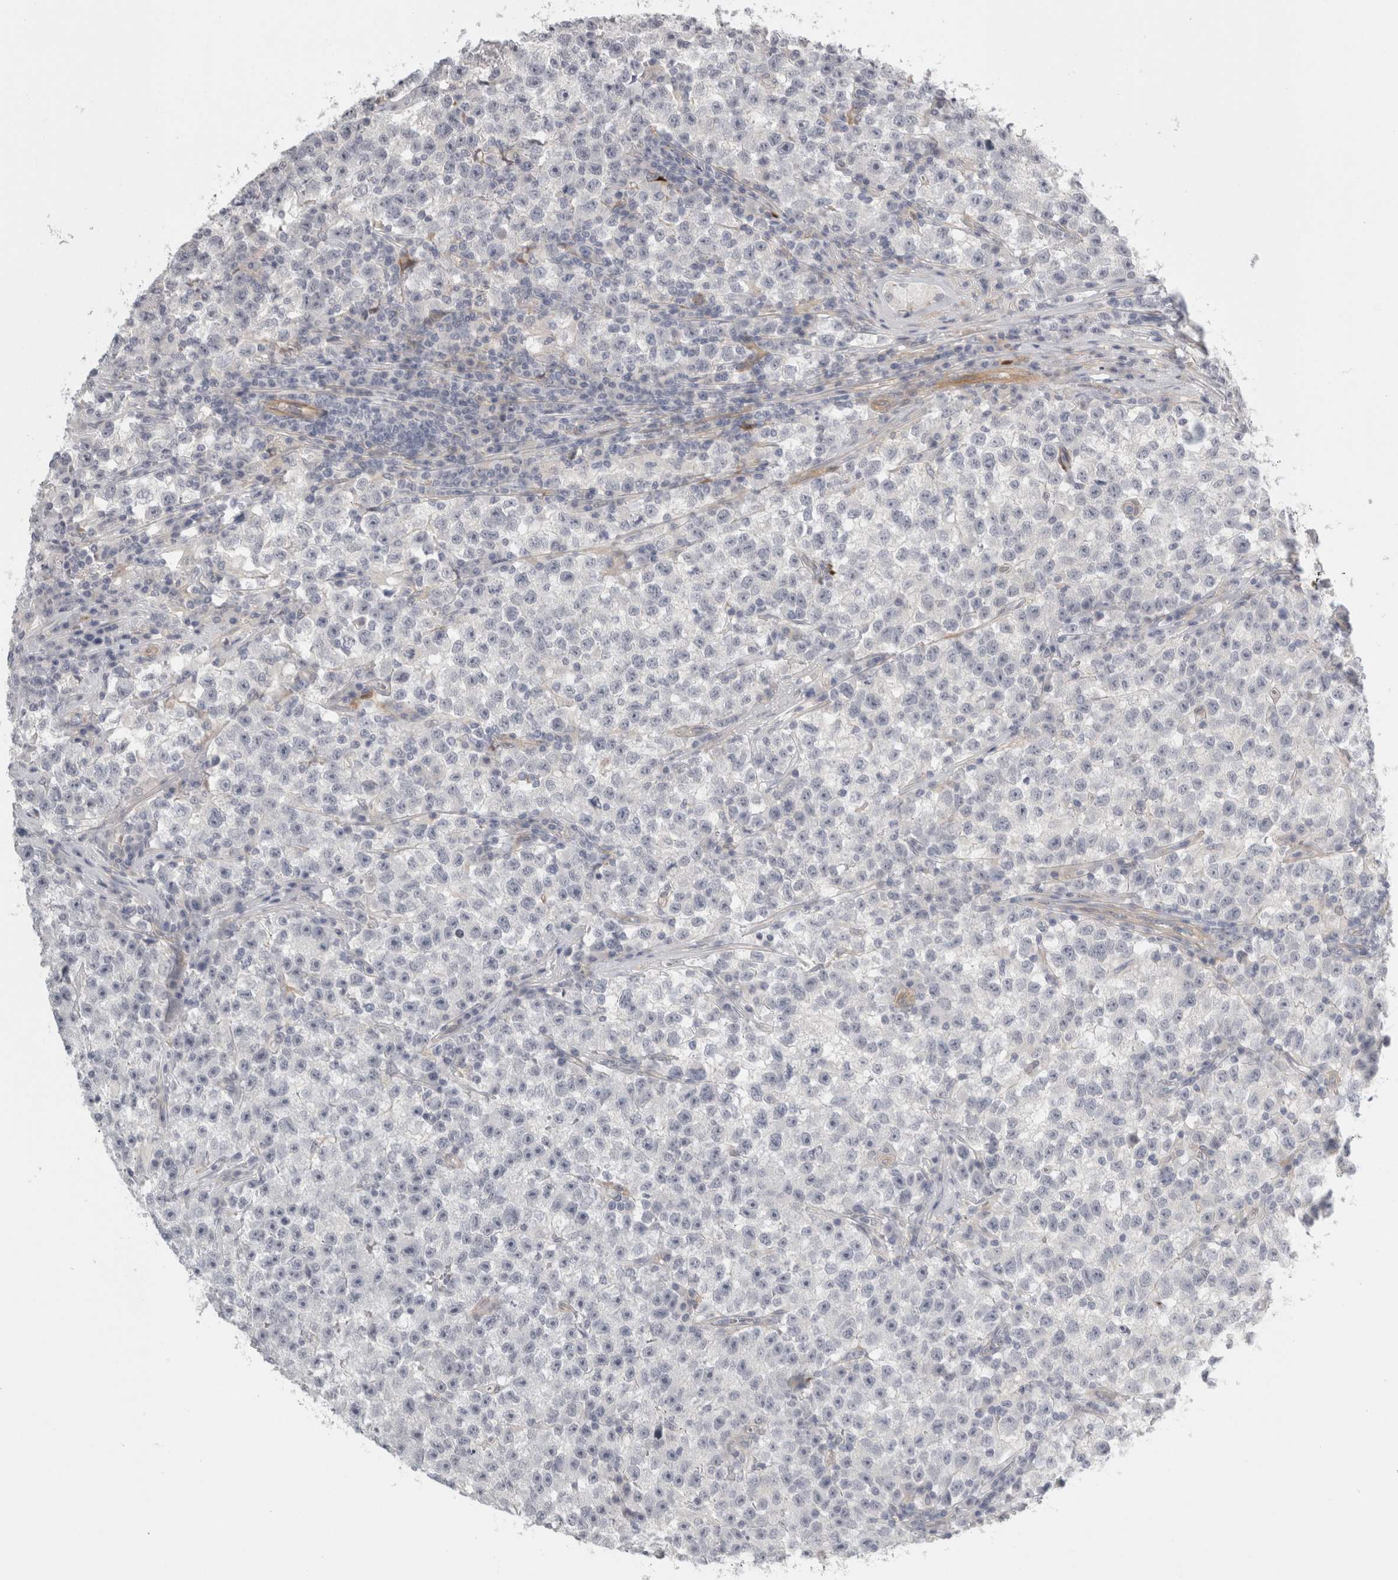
{"staining": {"intensity": "negative", "quantity": "none", "location": "none"}, "tissue": "testis cancer", "cell_type": "Tumor cells", "image_type": "cancer", "snomed": [{"axis": "morphology", "description": "Seminoma, NOS"}, {"axis": "topography", "description": "Testis"}], "caption": "Immunohistochemistry (IHC) micrograph of neoplastic tissue: human testis cancer stained with DAB (3,3'-diaminobenzidine) shows no significant protein staining in tumor cells.", "gene": "FBLIM1", "patient": {"sex": "male", "age": 22}}